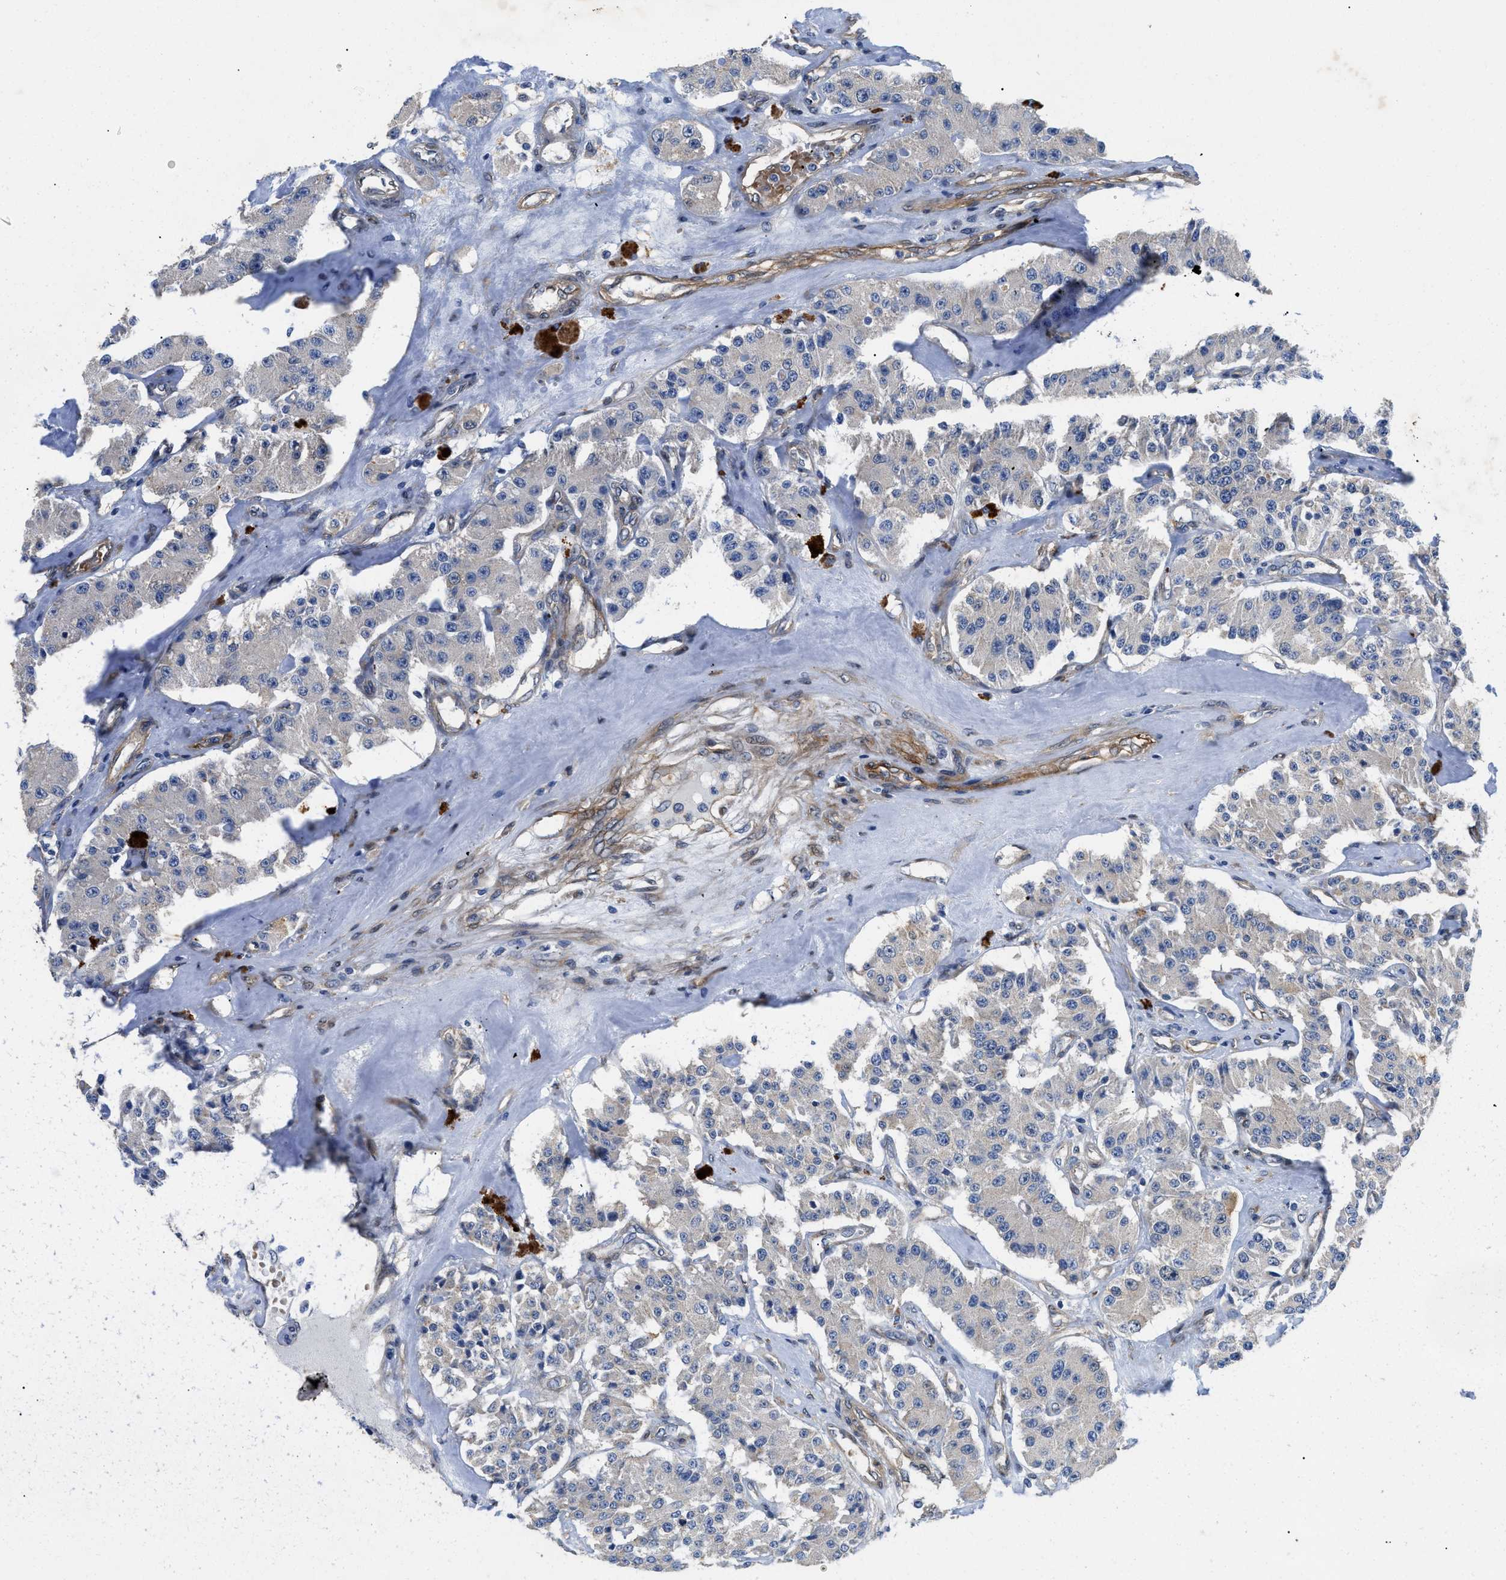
{"staining": {"intensity": "negative", "quantity": "none", "location": "none"}, "tissue": "carcinoid", "cell_type": "Tumor cells", "image_type": "cancer", "snomed": [{"axis": "morphology", "description": "Carcinoid, malignant, NOS"}, {"axis": "topography", "description": "Pancreas"}], "caption": "The photomicrograph exhibits no significant expression in tumor cells of carcinoid (malignant).", "gene": "RAPH1", "patient": {"sex": "male", "age": 41}}